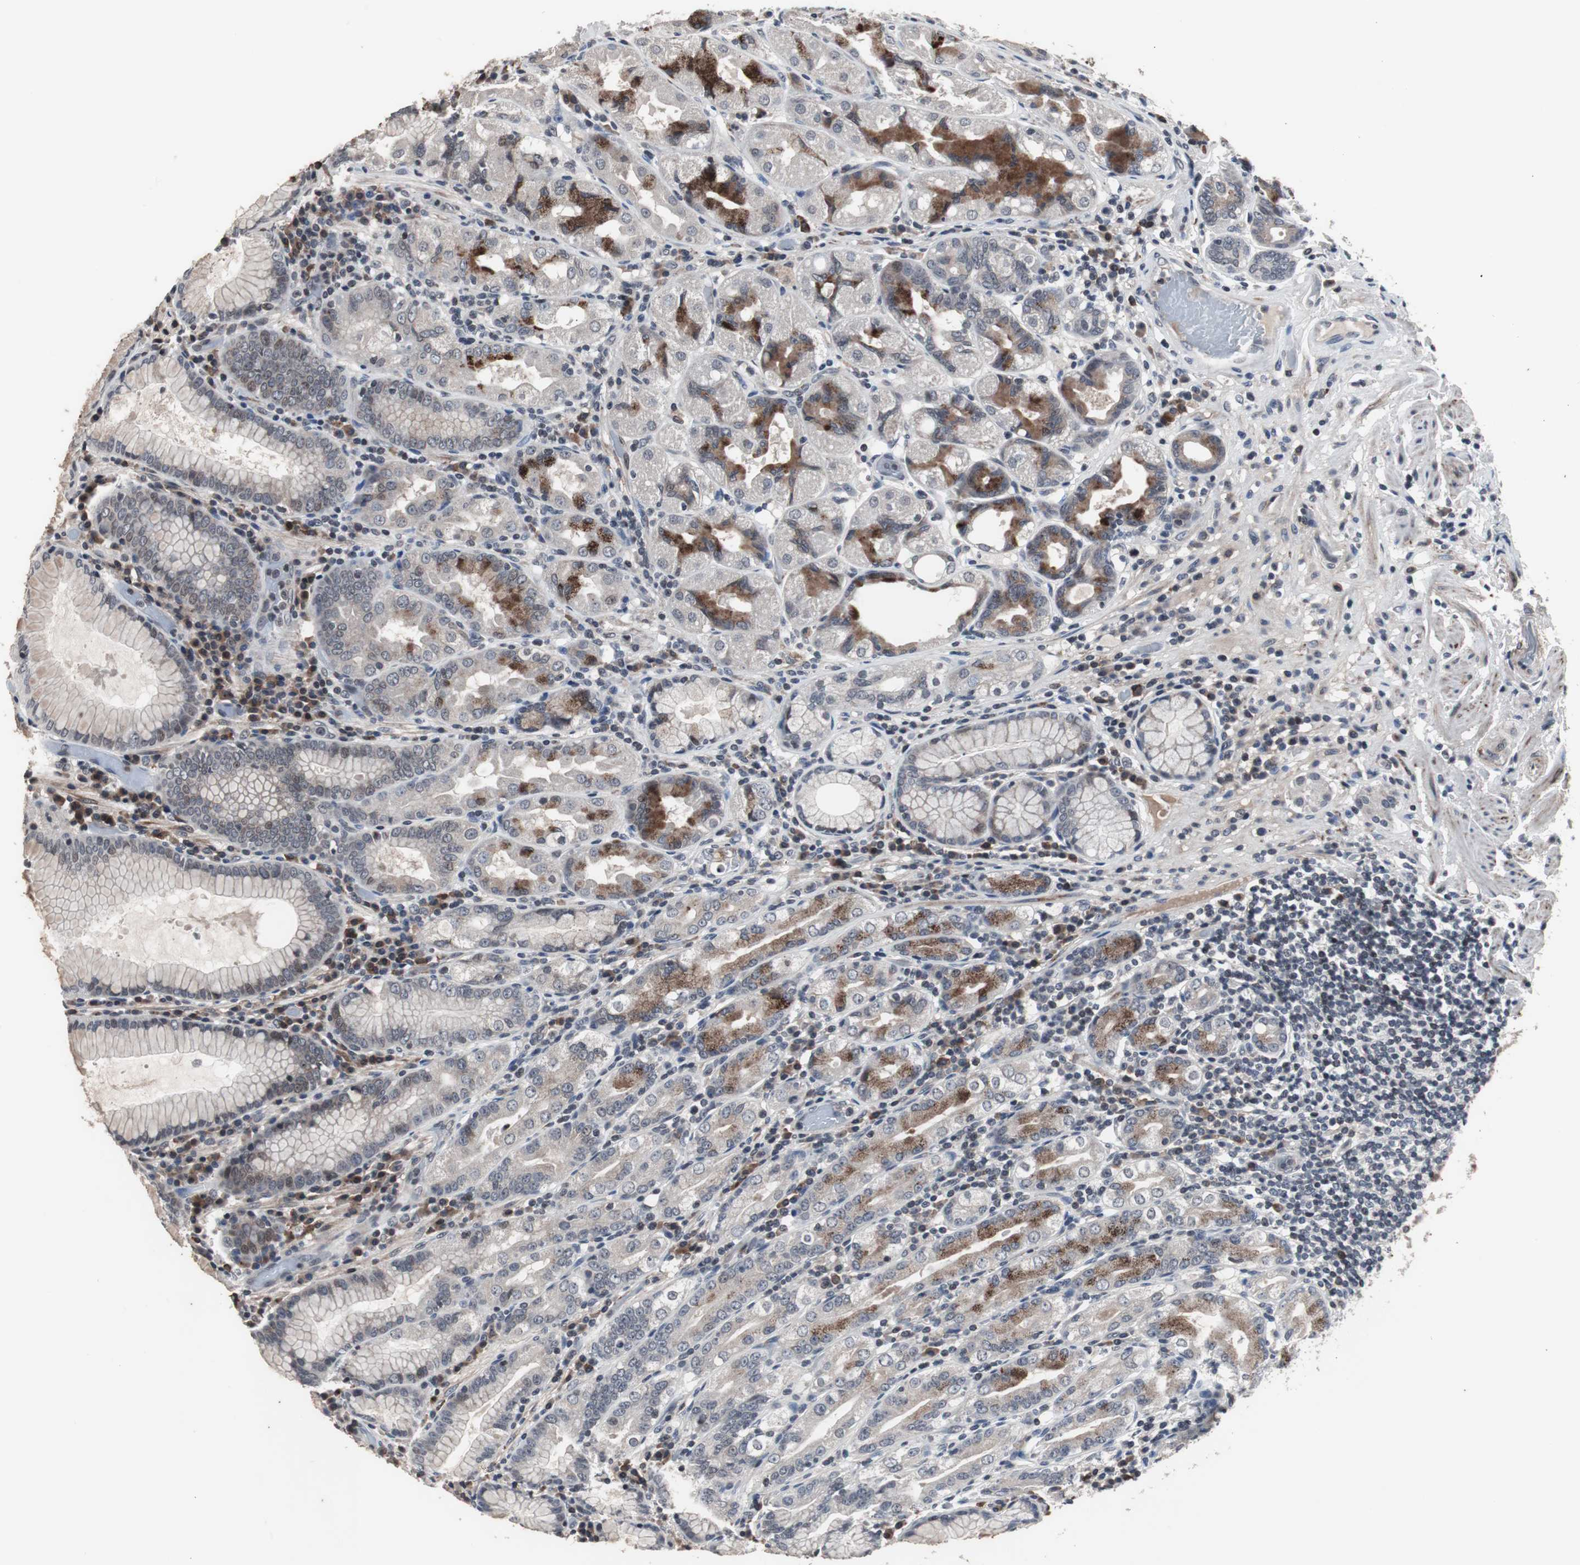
{"staining": {"intensity": "moderate", "quantity": "25%-75%", "location": "cytoplasmic/membranous,nuclear"}, "tissue": "stomach", "cell_type": "Glandular cells", "image_type": "normal", "snomed": [{"axis": "morphology", "description": "Normal tissue, NOS"}, {"axis": "topography", "description": "Stomach, lower"}], "caption": "A brown stain shows moderate cytoplasmic/membranous,nuclear expression of a protein in glandular cells of unremarkable stomach.", "gene": "CRADD", "patient": {"sex": "female", "age": 76}}